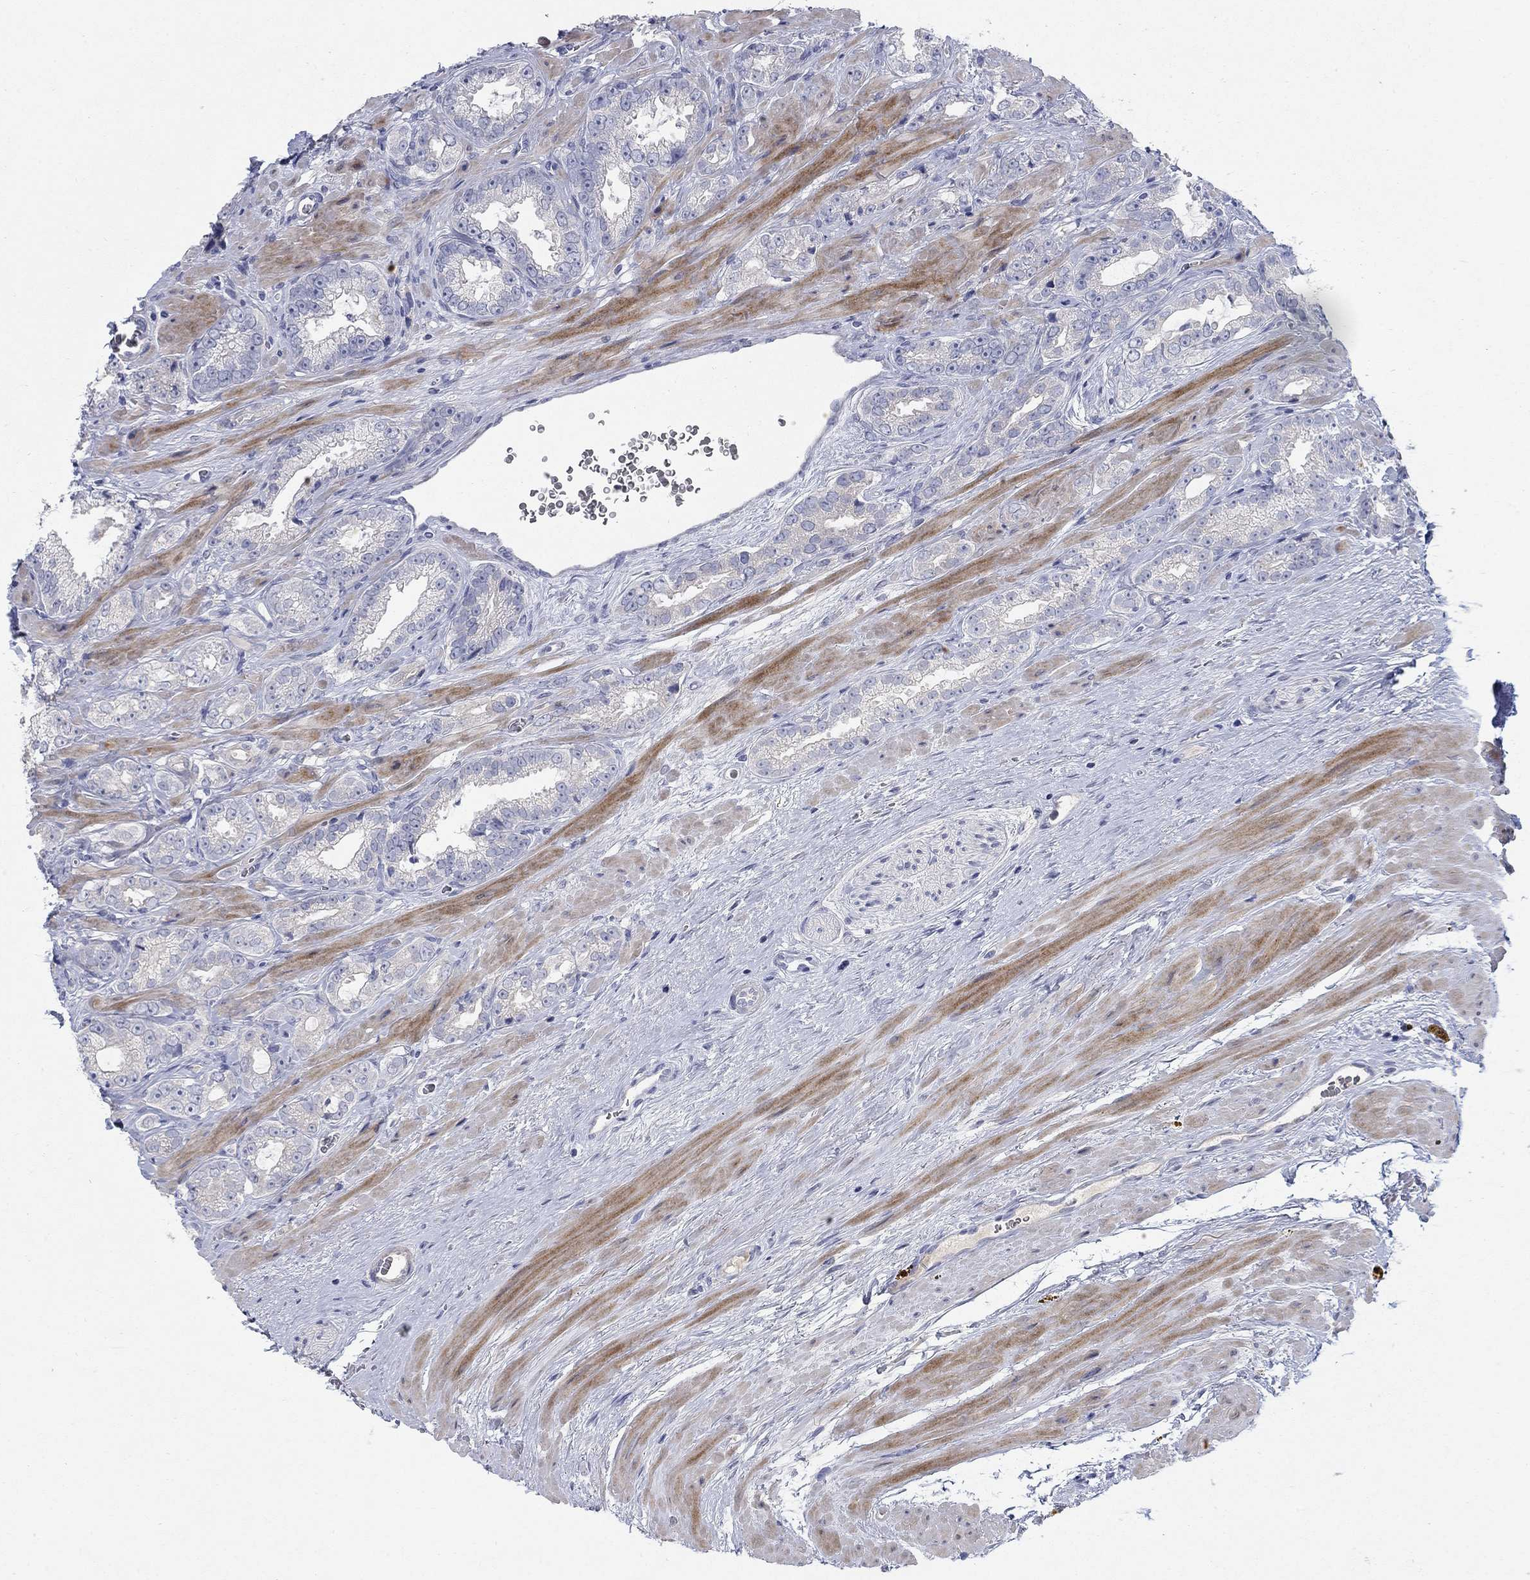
{"staining": {"intensity": "negative", "quantity": "none", "location": "none"}, "tissue": "prostate cancer", "cell_type": "Tumor cells", "image_type": "cancer", "snomed": [{"axis": "morphology", "description": "Adenocarcinoma, NOS"}, {"axis": "topography", "description": "Prostate"}], "caption": "Tumor cells are negative for brown protein staining in prostate cancer. Brightfield microscopy of immunohistochemistry (IHC) stained with DAB (3,3'-diaminobenzidine) (brown) and hematoxylin (blue), captured at high magnification.", "gene": "TMEM249", "patient": {"sex": "male", "age": 67}}